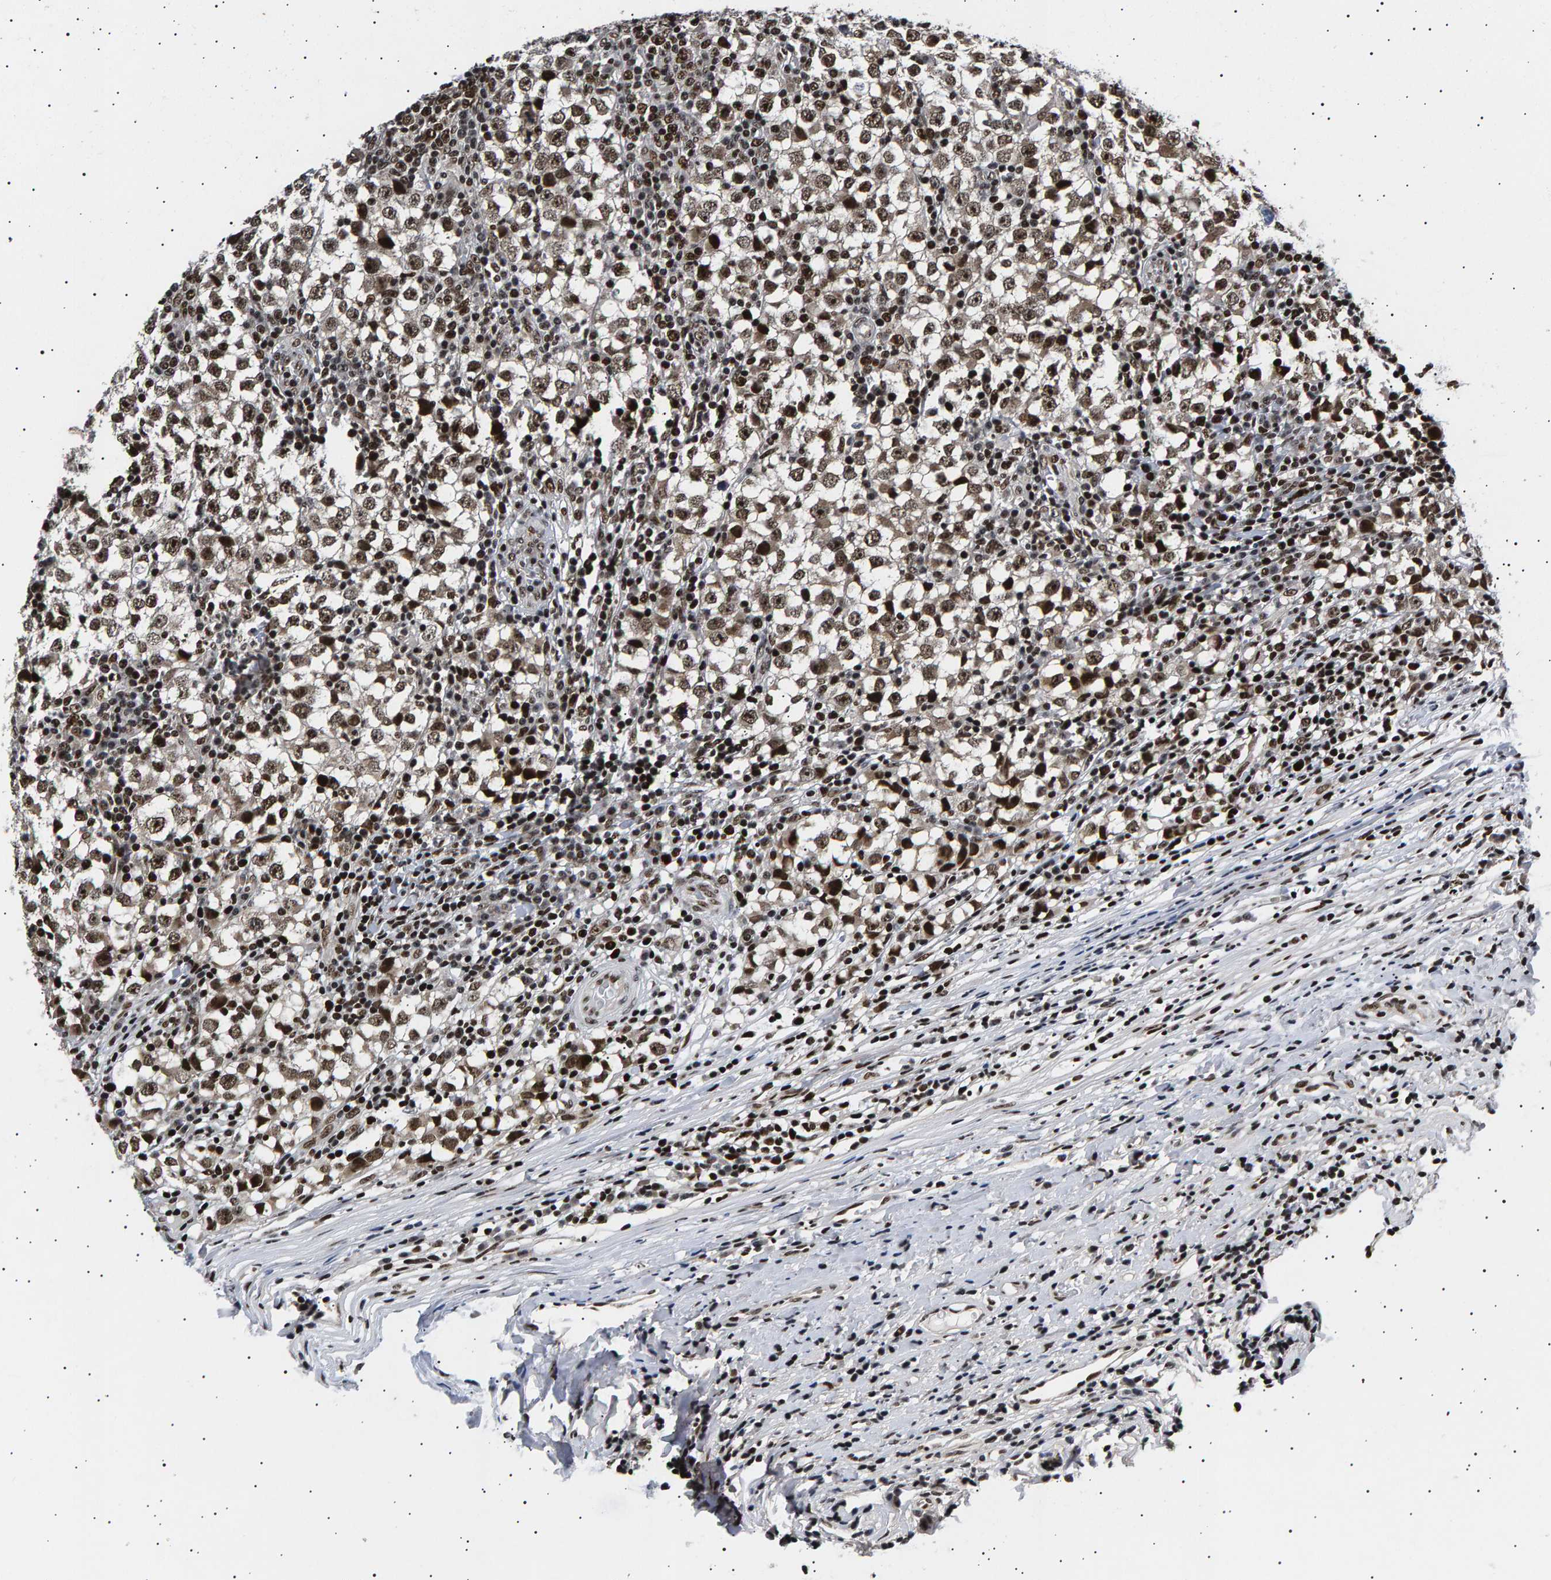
{"staining": {"intensity": "strong", "quantity": ">75%", "location": "nuclear"}, "tissue": "testis cancer", "cell_type": "Tumor cells", "image_type": "cancer", "snomed": [{"axis": "morphology", "description": "Seminoma, NOS"}, {"axis": "topography", "description": "Testis"}], "caption": "An image of seminoma (testis) stained for a protein shows strong nuclear brown staining in tumor cells.", "gene": "ANKRD40", "patient": {"sex": "male", "age": 65}}